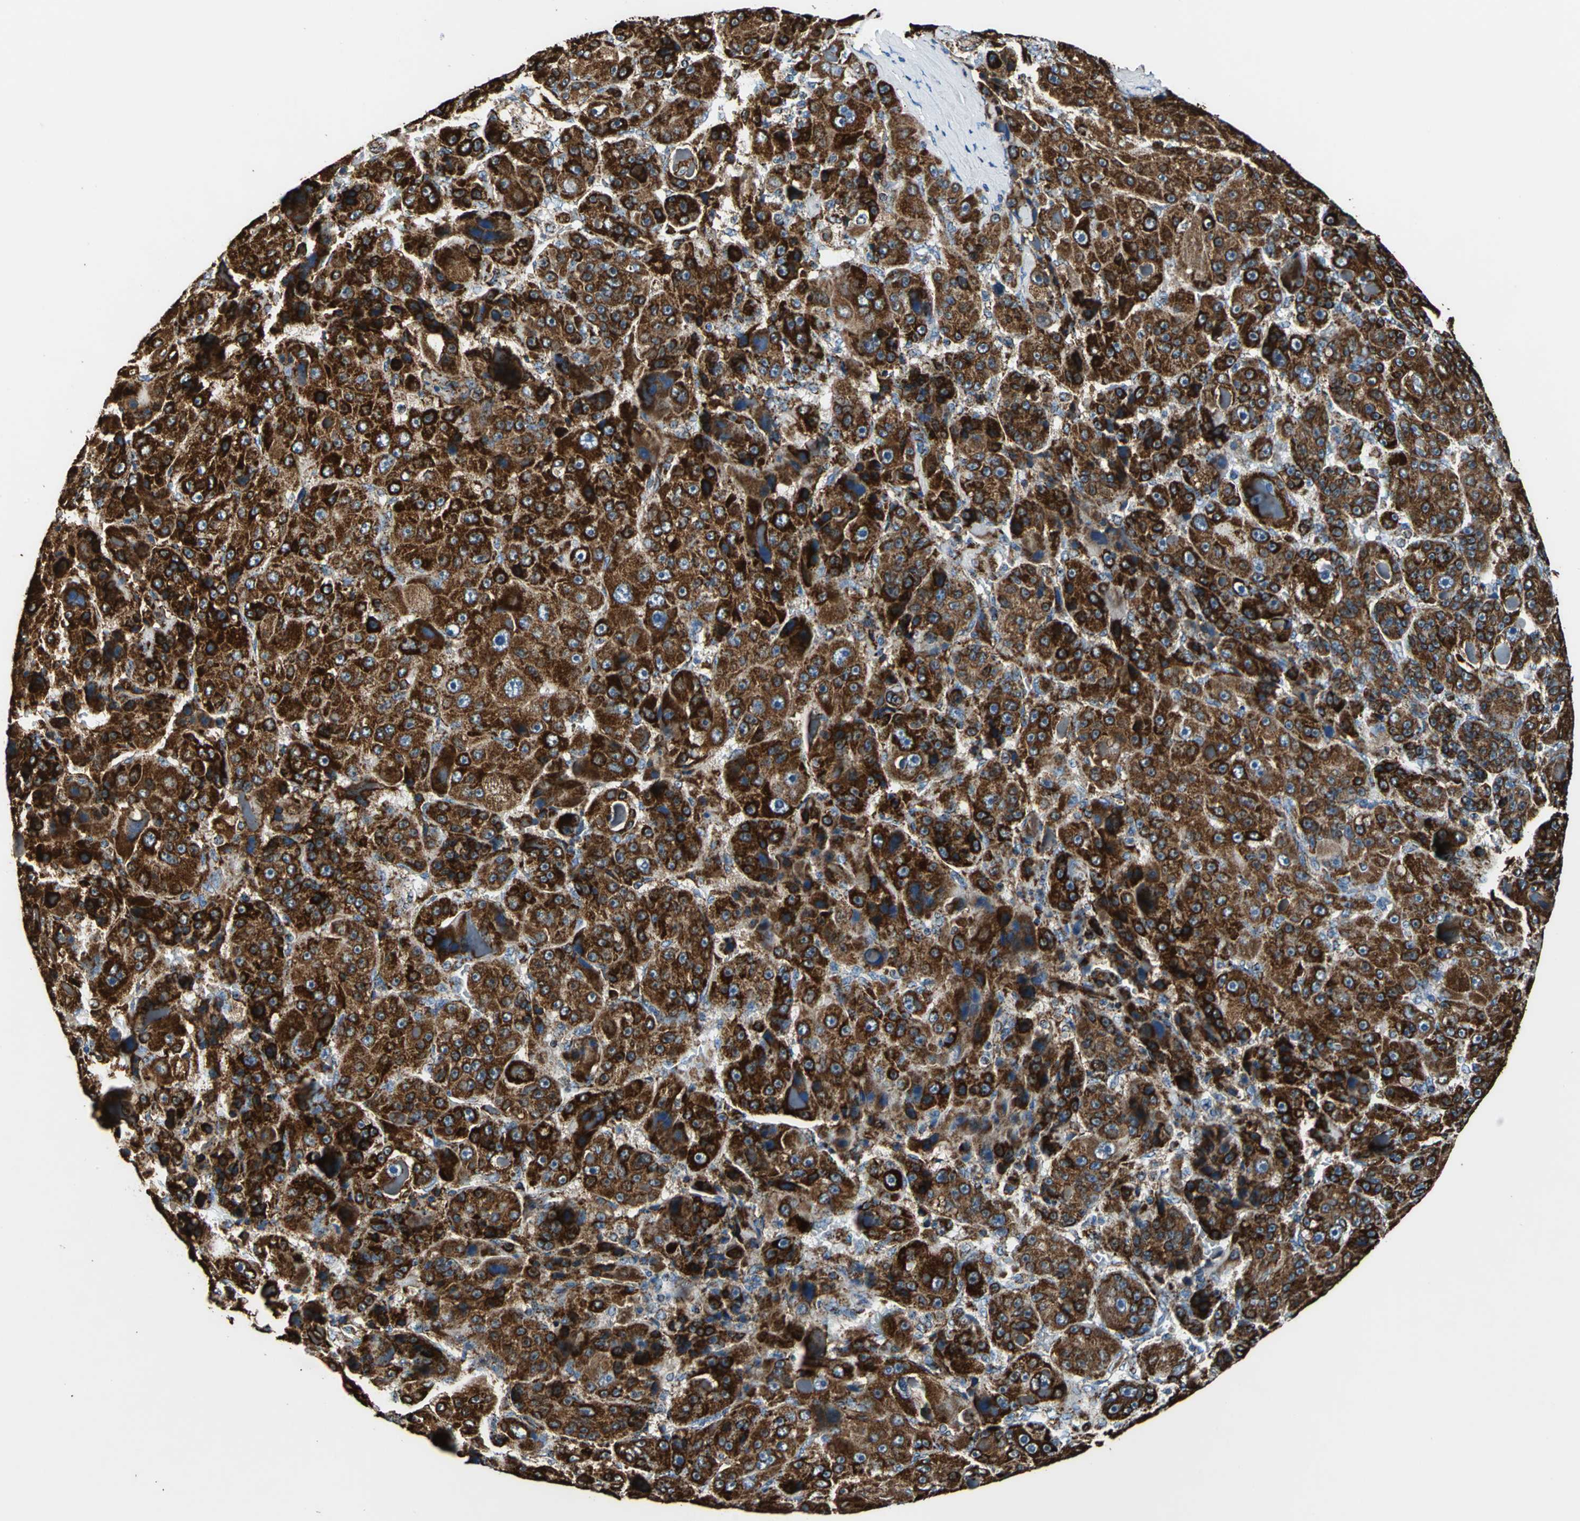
{"staining": {"intensity": "strong", "quantity": ">75%", "location": "cytoplasmic/membranous"}, "tissue": "liver cancer", "cell_type": "Tumor cells", "image_type": "cancer", "snomed": [{"axis": "morphology", "description": "Carcinoma, Hepatocellular, NOS"}, {"axis": "topography", "description": "Liver"}], "caption": "Protein staining demonstrates strong cytoplasmic/membranous staining in about >75% of tumor cells in liver cancer (hepatocellular carcinoma).", "gene": "ECH1", "patient": {"sex": "male", "age": 76}}